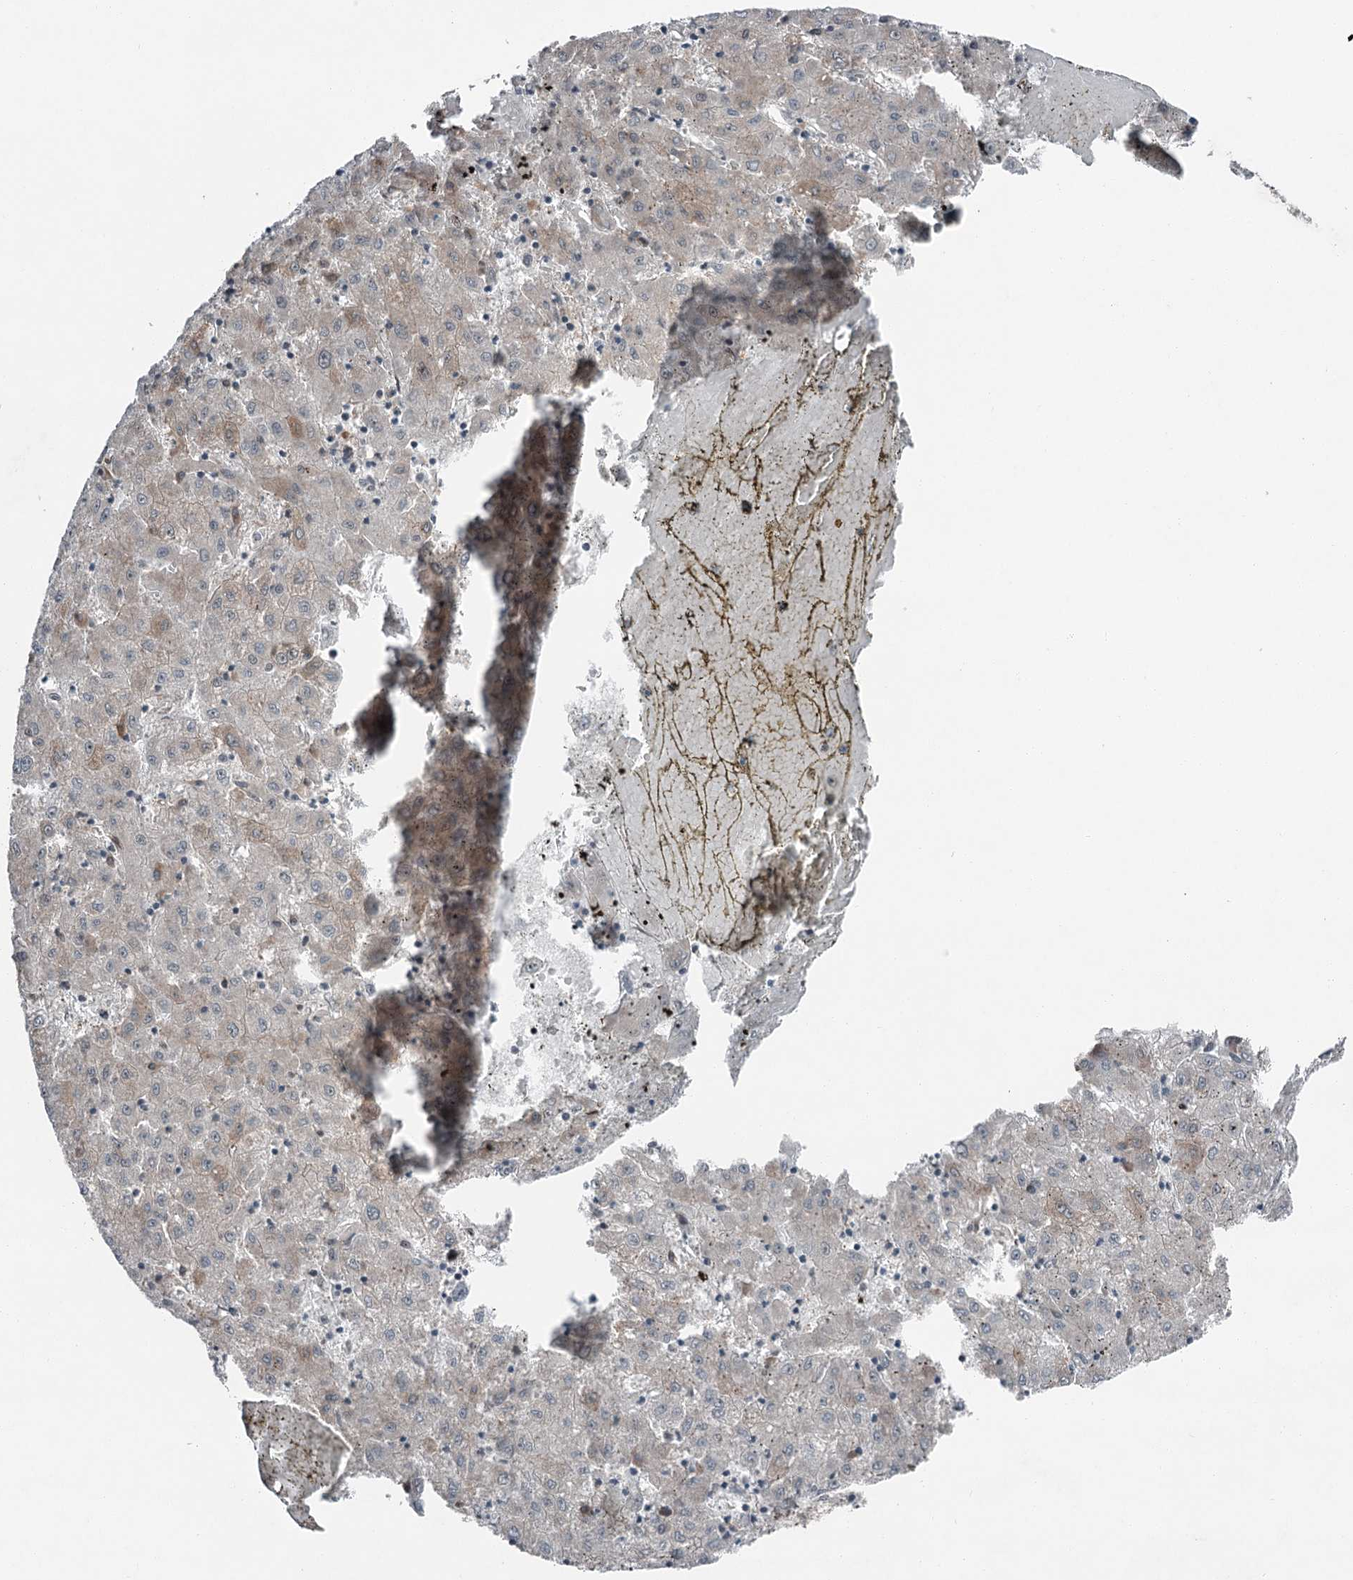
{"staining": {"intensity": "weak", "quantity": "<25%", "location": "cytoplasmic/membranous"}, "tissue": "liver cancer", "cell_type": "Tumor cells", "image_type": "cancer", "snomed": [{"axis": "morphology", "description": "Carcinoma, Hepatocellular, NOS"}, {"axis": "topography", "description": "Liver"}], "caption": "Immunohistochemistry of human hepatocellular carcinoma (liver) displays no expression in tumor cells.", "gene": "EXOSC1", "patient": {"sex": "male", "age": 72}}